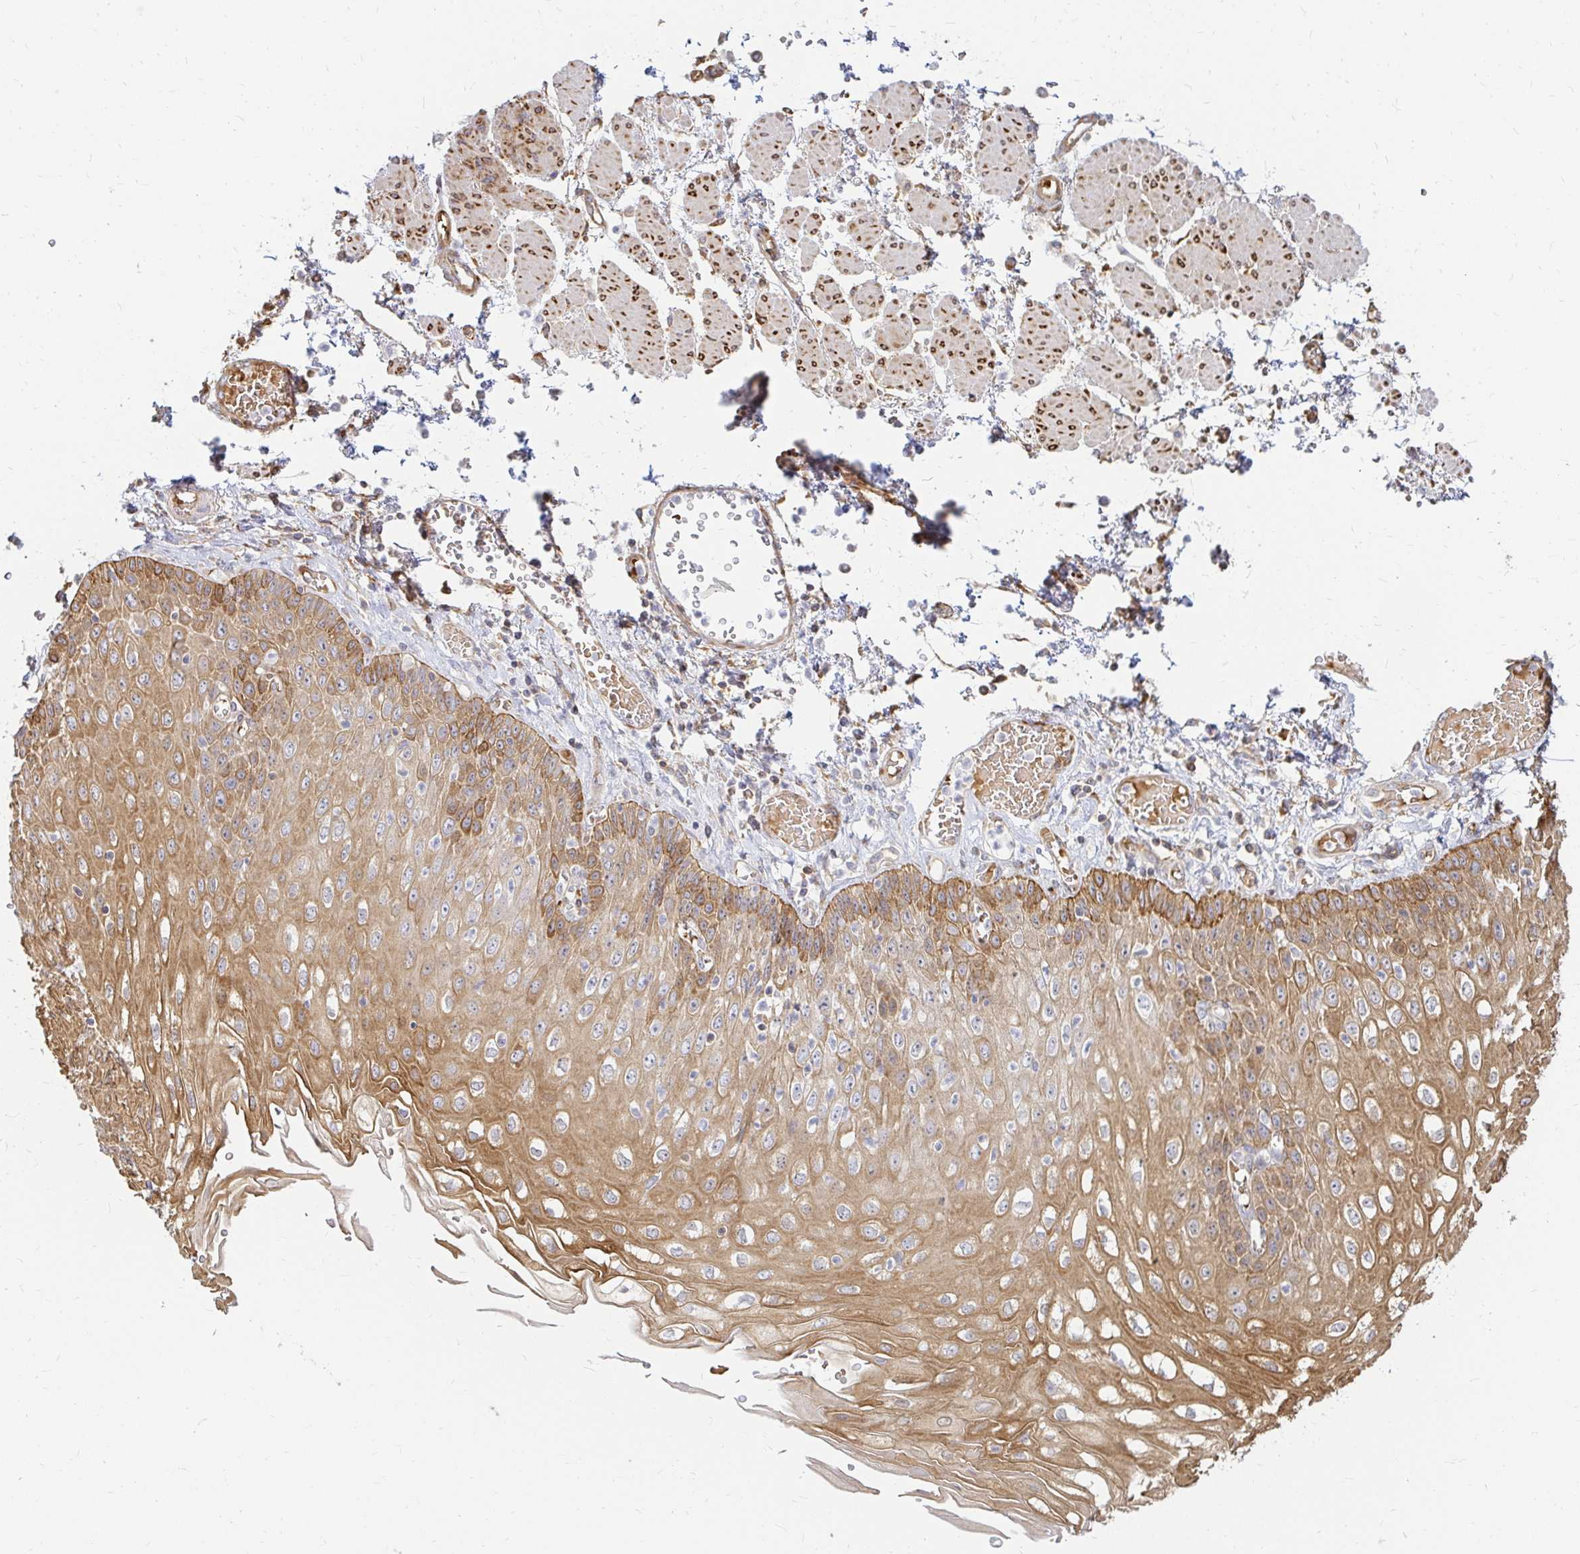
{"staining": {"intensity": "moderate", "quantity": ">75%", "location": "cytoplasmic/membranous"}, "tissue": "esophagus", "cell_type": "Squamous epithelial cells", "image_type": "normal", "snomed": [{"axis": "morphology", "description": "Normal tissue, NOS"}, {"axis": "morphology", "description": "Adenocarcinoma, NOS"}, {"axis": "topography", "description": "Esophagus"}], "caption": "The immunohistochemical stain shows moderate cytoplasmic/membranous expression in squamous epithelial cells of normal esophagus.", "gene": "CAST", "patient": {"sex": "male", "age": 81}}